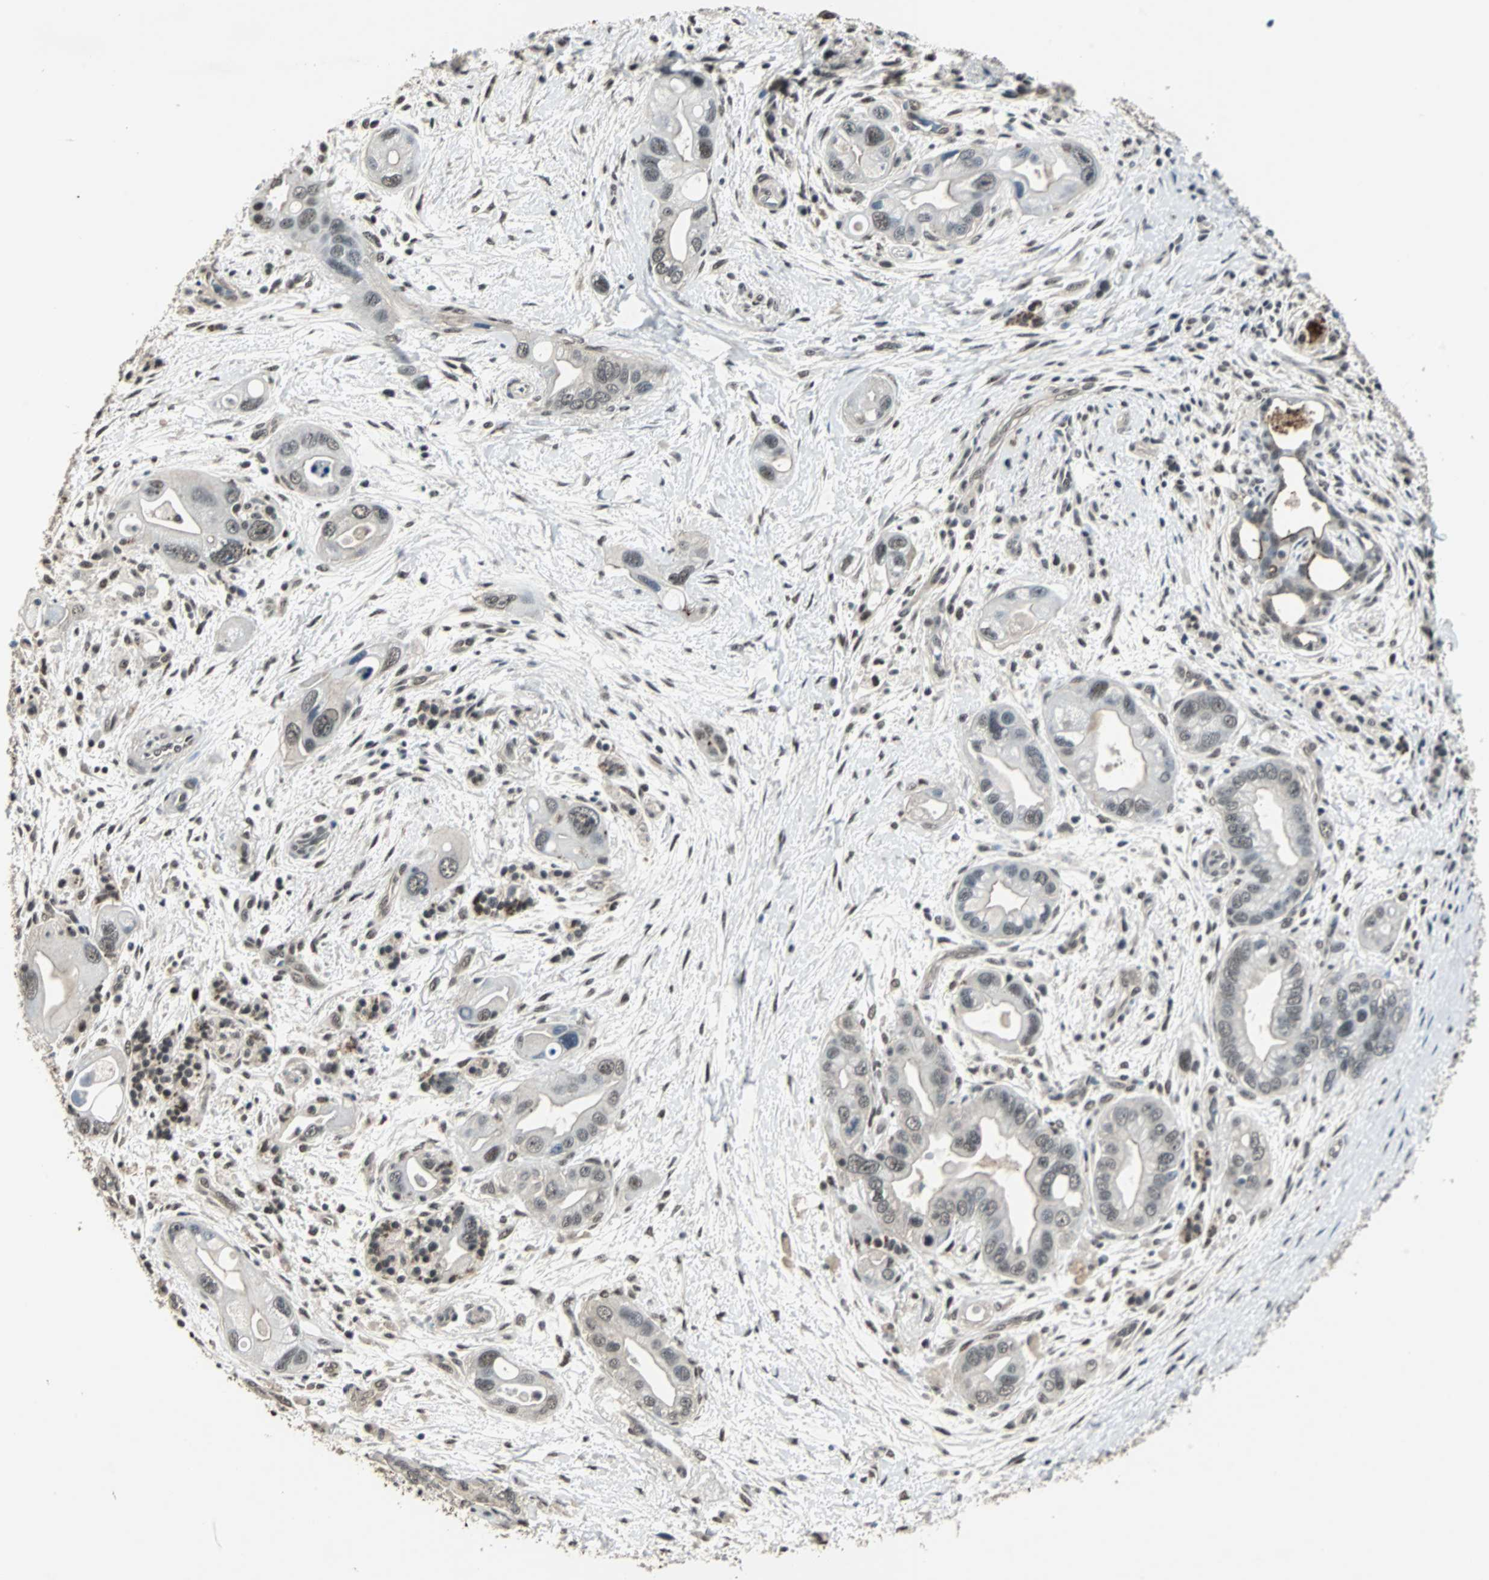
{"staining": {"intensity": "weak", "quantity": "<25%", "location": "nuclear"}, "tissue": "pancreatic cancer", "cell_type": "Tumor cells", "image_type": "cancer", "snomed": [{"axis": "morphology", "description": "Adenocarcinoma, NOS"}, {"axis": "topography", "description": "Pancreas"}], "caption": "This is a histopathology image of IHC staining of pancreatic cancer (adenocarcinoma), which shows no staining in tumor cells.", "gene": "MKX", "patient": {"sex": "female", "age": 77}}